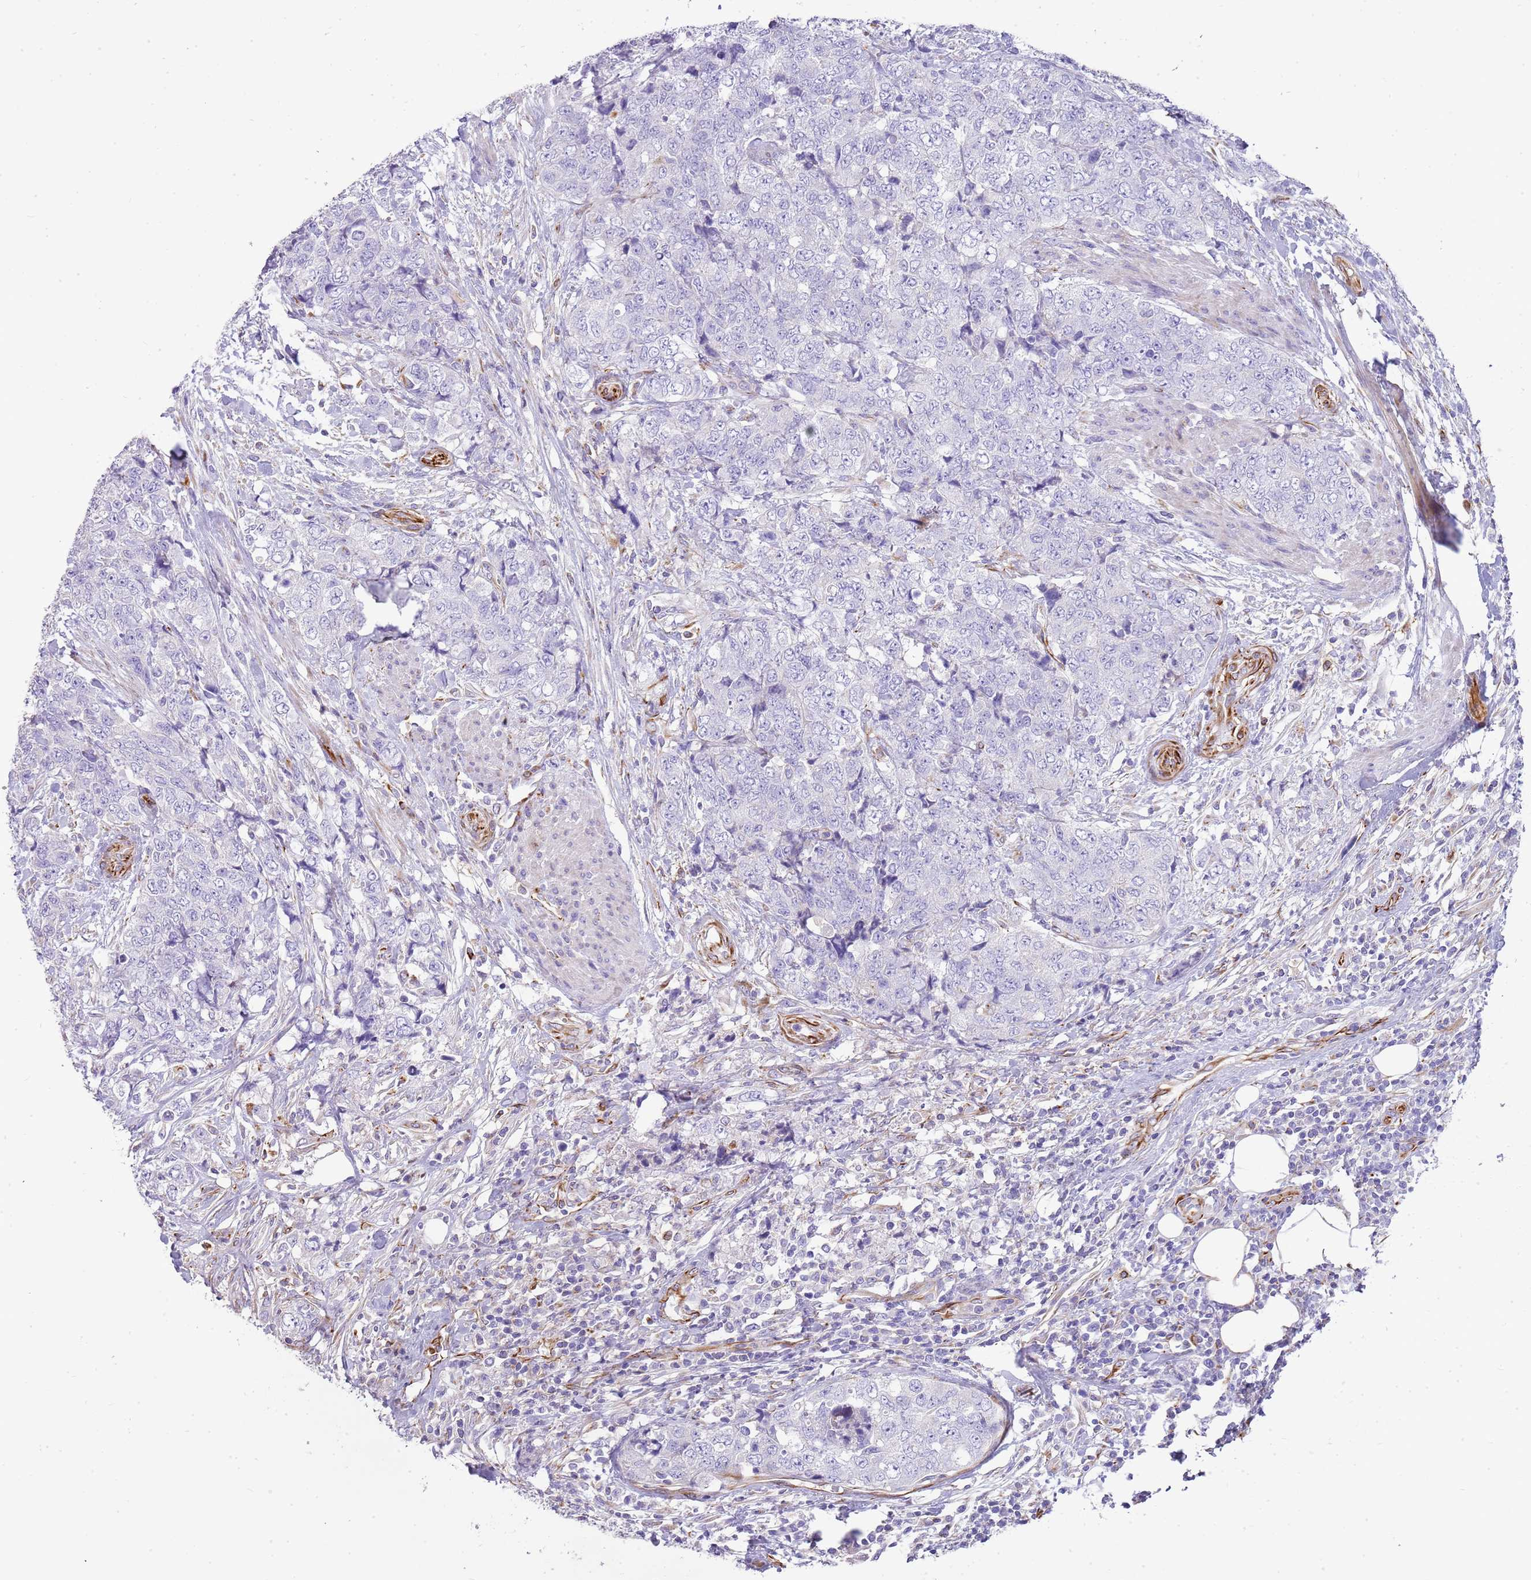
{"staining": {"intensity": "negative", "quantity": "none", "location": "none"}, "tissue": "urothelial cancer", "cell_type": "Tumor cells", "image_type": "cancer", "snomed": [{"axis": "morphology", "description": "Urothelial carcinoma, High grade"}, {"axis": "topography", "description": "Urinary bladder"}], "caption": "Tumor cells show no significant staining in urothelial cancer.", "gene": "ZDHHC1", "patient": {"sex": "female", "age": 78}}